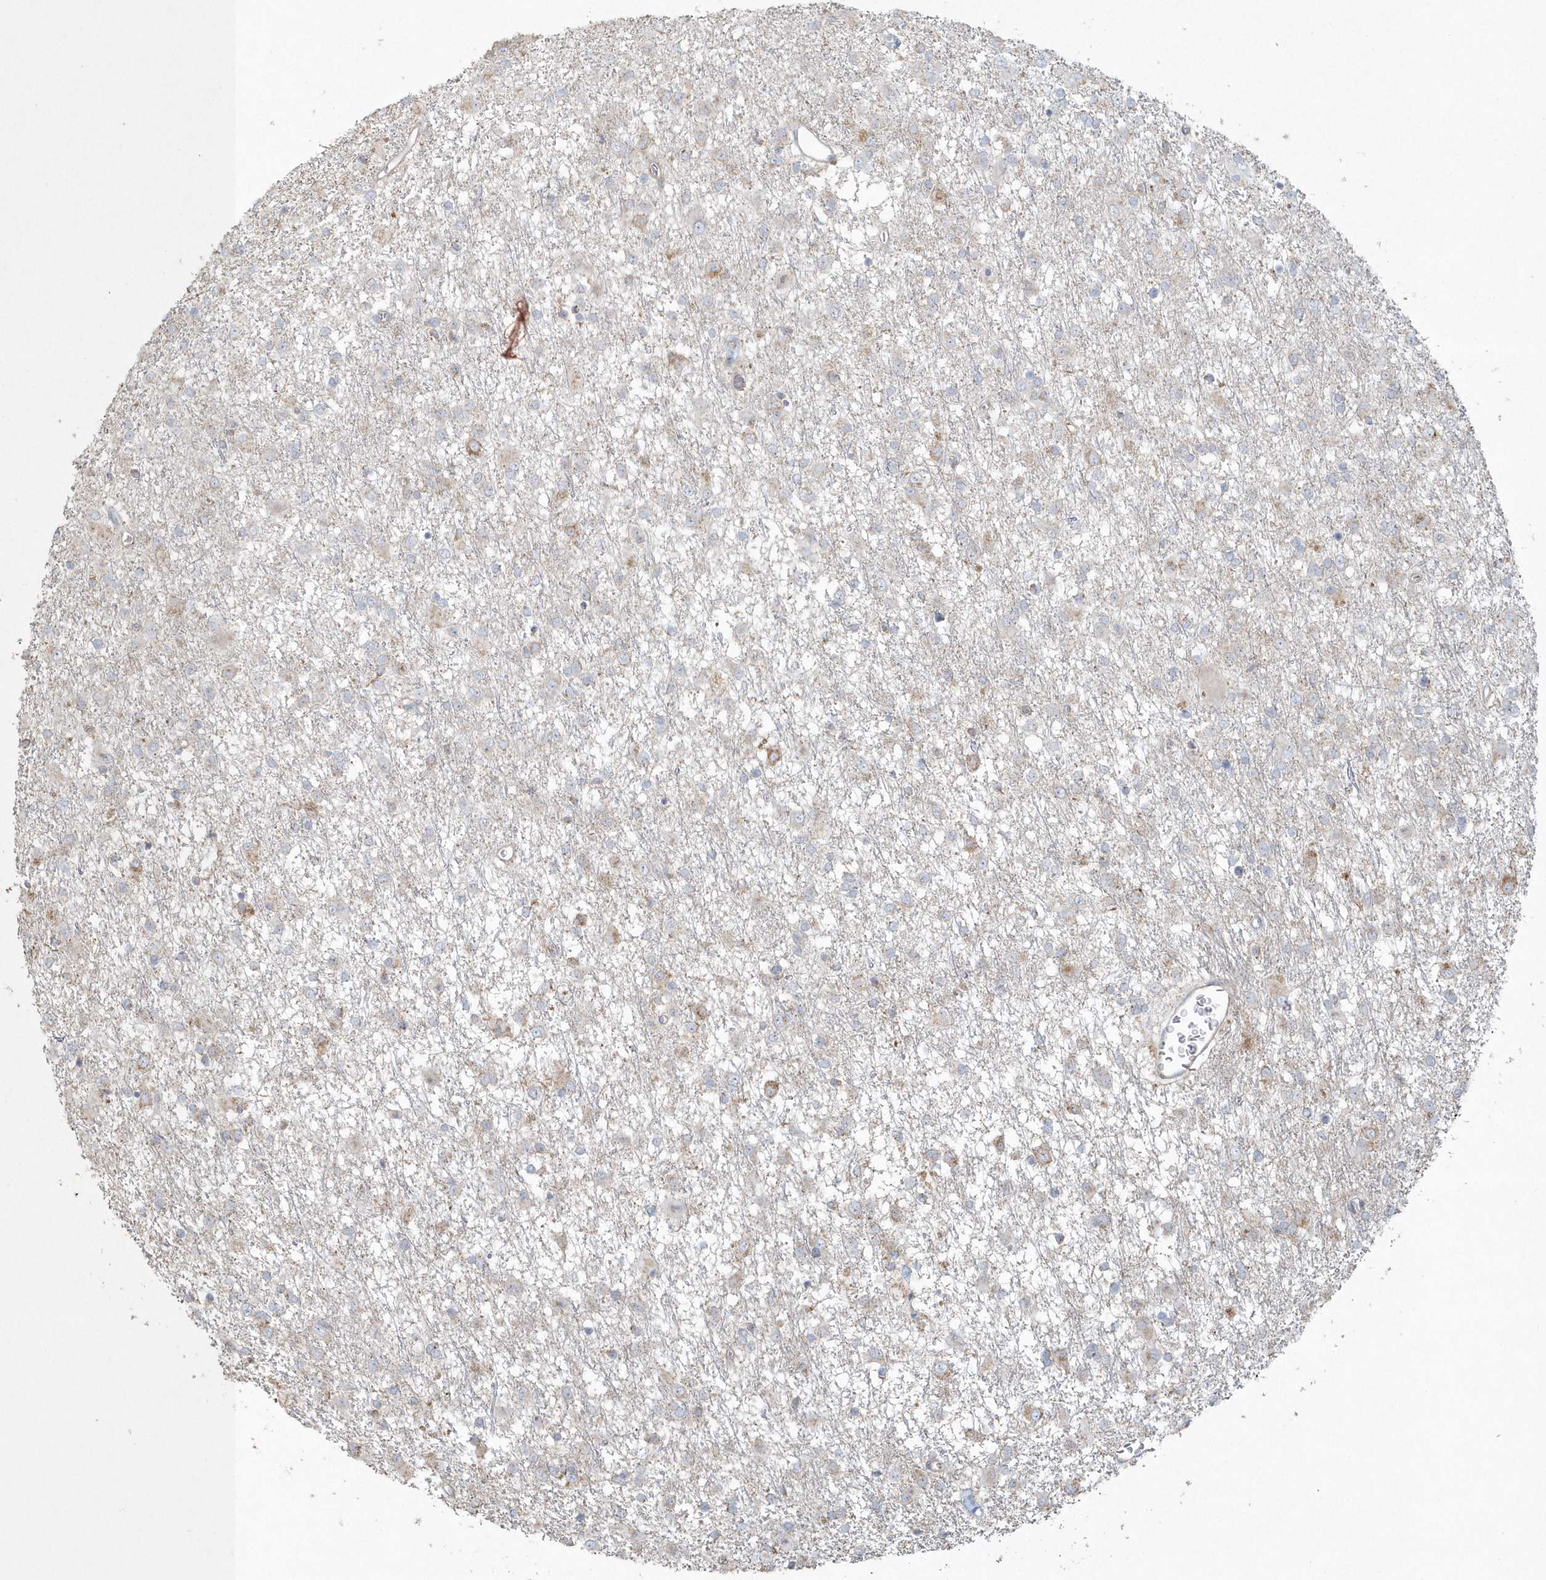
{"staining": {"intensity": "negative", "quantity": "none", "location": "none"}, "tissue": "glioma", "cell_type": "Tumor cells", "image_type": "cancer", "snomed": [{"axis": "morphology", "description": "Glioma, malignant, Low grade"}, {"axis": "topography", "description": "Brain"}], "caption": "A histopathology image of malignant glioma (low-grade) stained for a protein reveals no brown staining in tumor cells. Brightfield microscopy of immunohistochemistry (IHC) stained with DAB (3,3'-diaminobenzidine) (brown) and hematoxylin (blue), captured at high magnification.", "gene": "BLTP3A", "patient": {"sex": "male", "age": 65}}